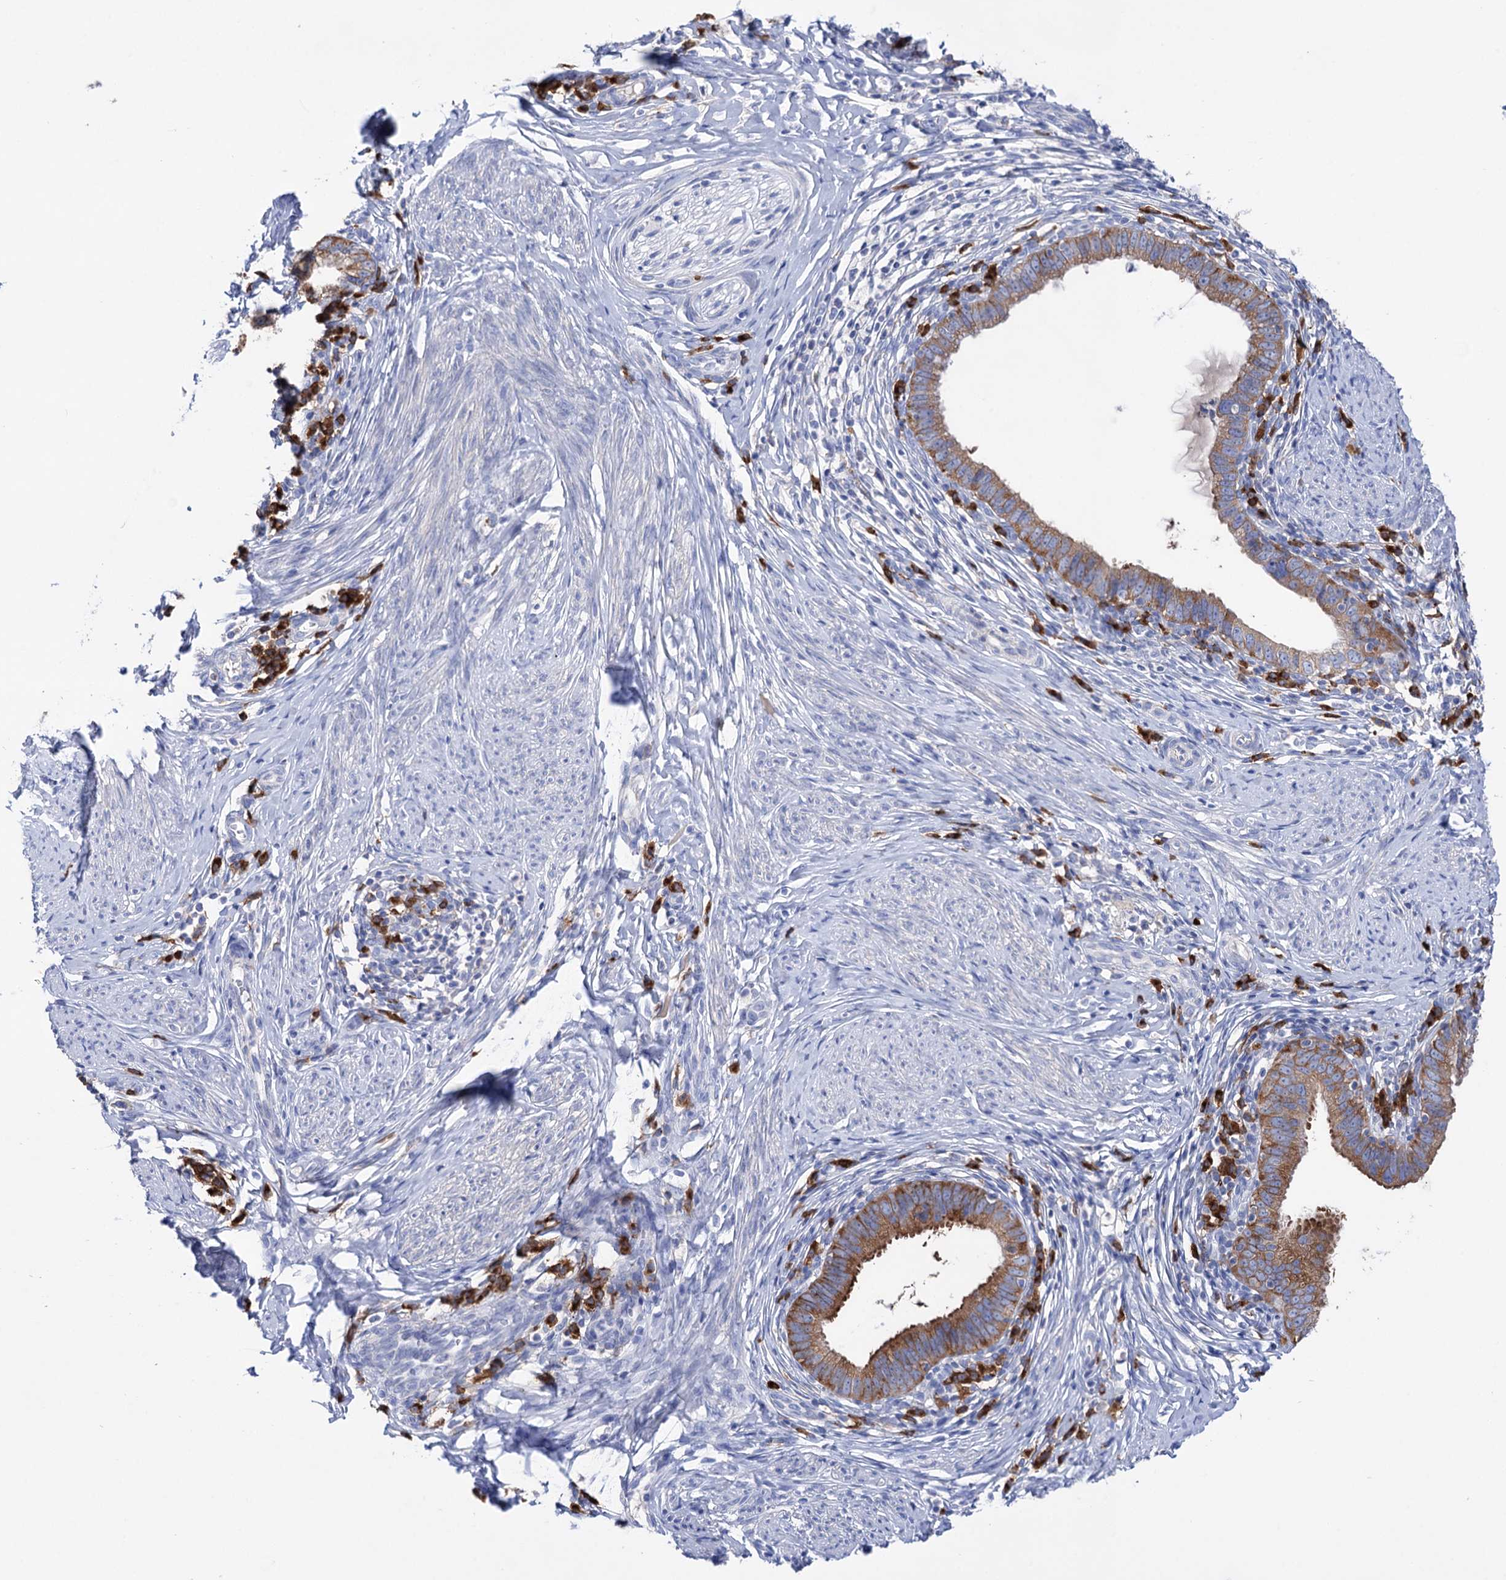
{"staining": {"intensity": "moderate", "quantity": "25%-75%", "location": "cytoplasmic/membranous"}, "tissue": "cervical cancer", "cell_type": "Tumor cells", "image_type": "cancer", "snomed": [{"axis": "morphology", "description": "Adenocarcinoma, NOS"}, {"axis": "topography", "description": "Cervix"}], "caption": "Immunohistochemistry (IHC) of adenocarcinoma (cervical) demonstrates medium levels of moderate cytoplasmic/membranous positivity in approximately 25%-75% of tumor cells.", "gene": "BBS4", "patient": {"sex": "female", "age": 36}}